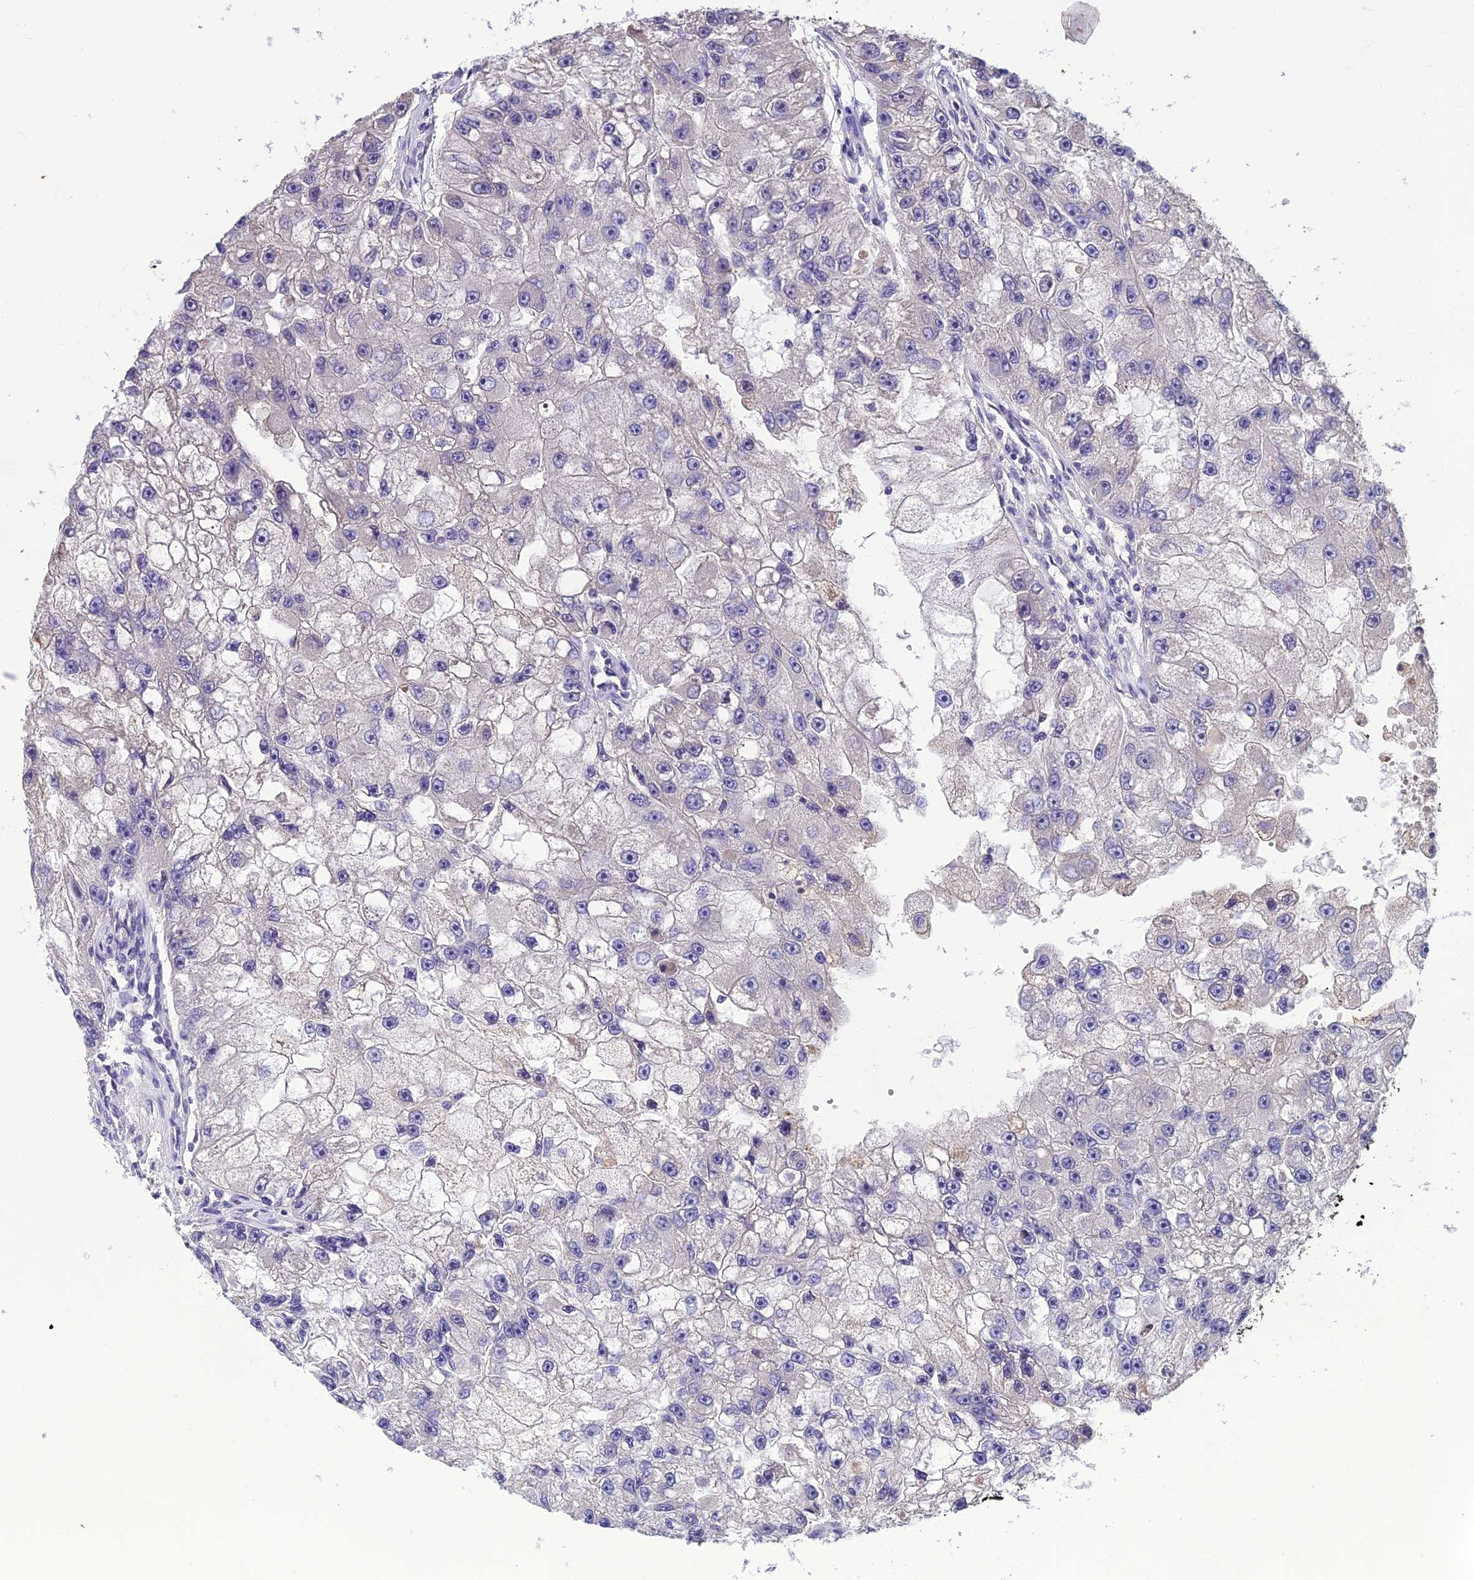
{"staining": {"intensity": "negative", "quantity": "none", "location": "none"}, "tissue": "renal cancer", "cell_type": "Tumor cells", "image_type": "cancer", "snomed": [{"axis": "morphology", "description": "Adenocarcinoma, NOS"}, {"axis": "topography", "description": "Kidney"}], "caption": "DAB (3,3'-diaminobenzidine) immunohistochemical staining of human renal adenocarcinoma demonstrates no significant staining in tumor cells.", "gene": "GRWD1", "patient": {"sex": "male", "age": 63}}